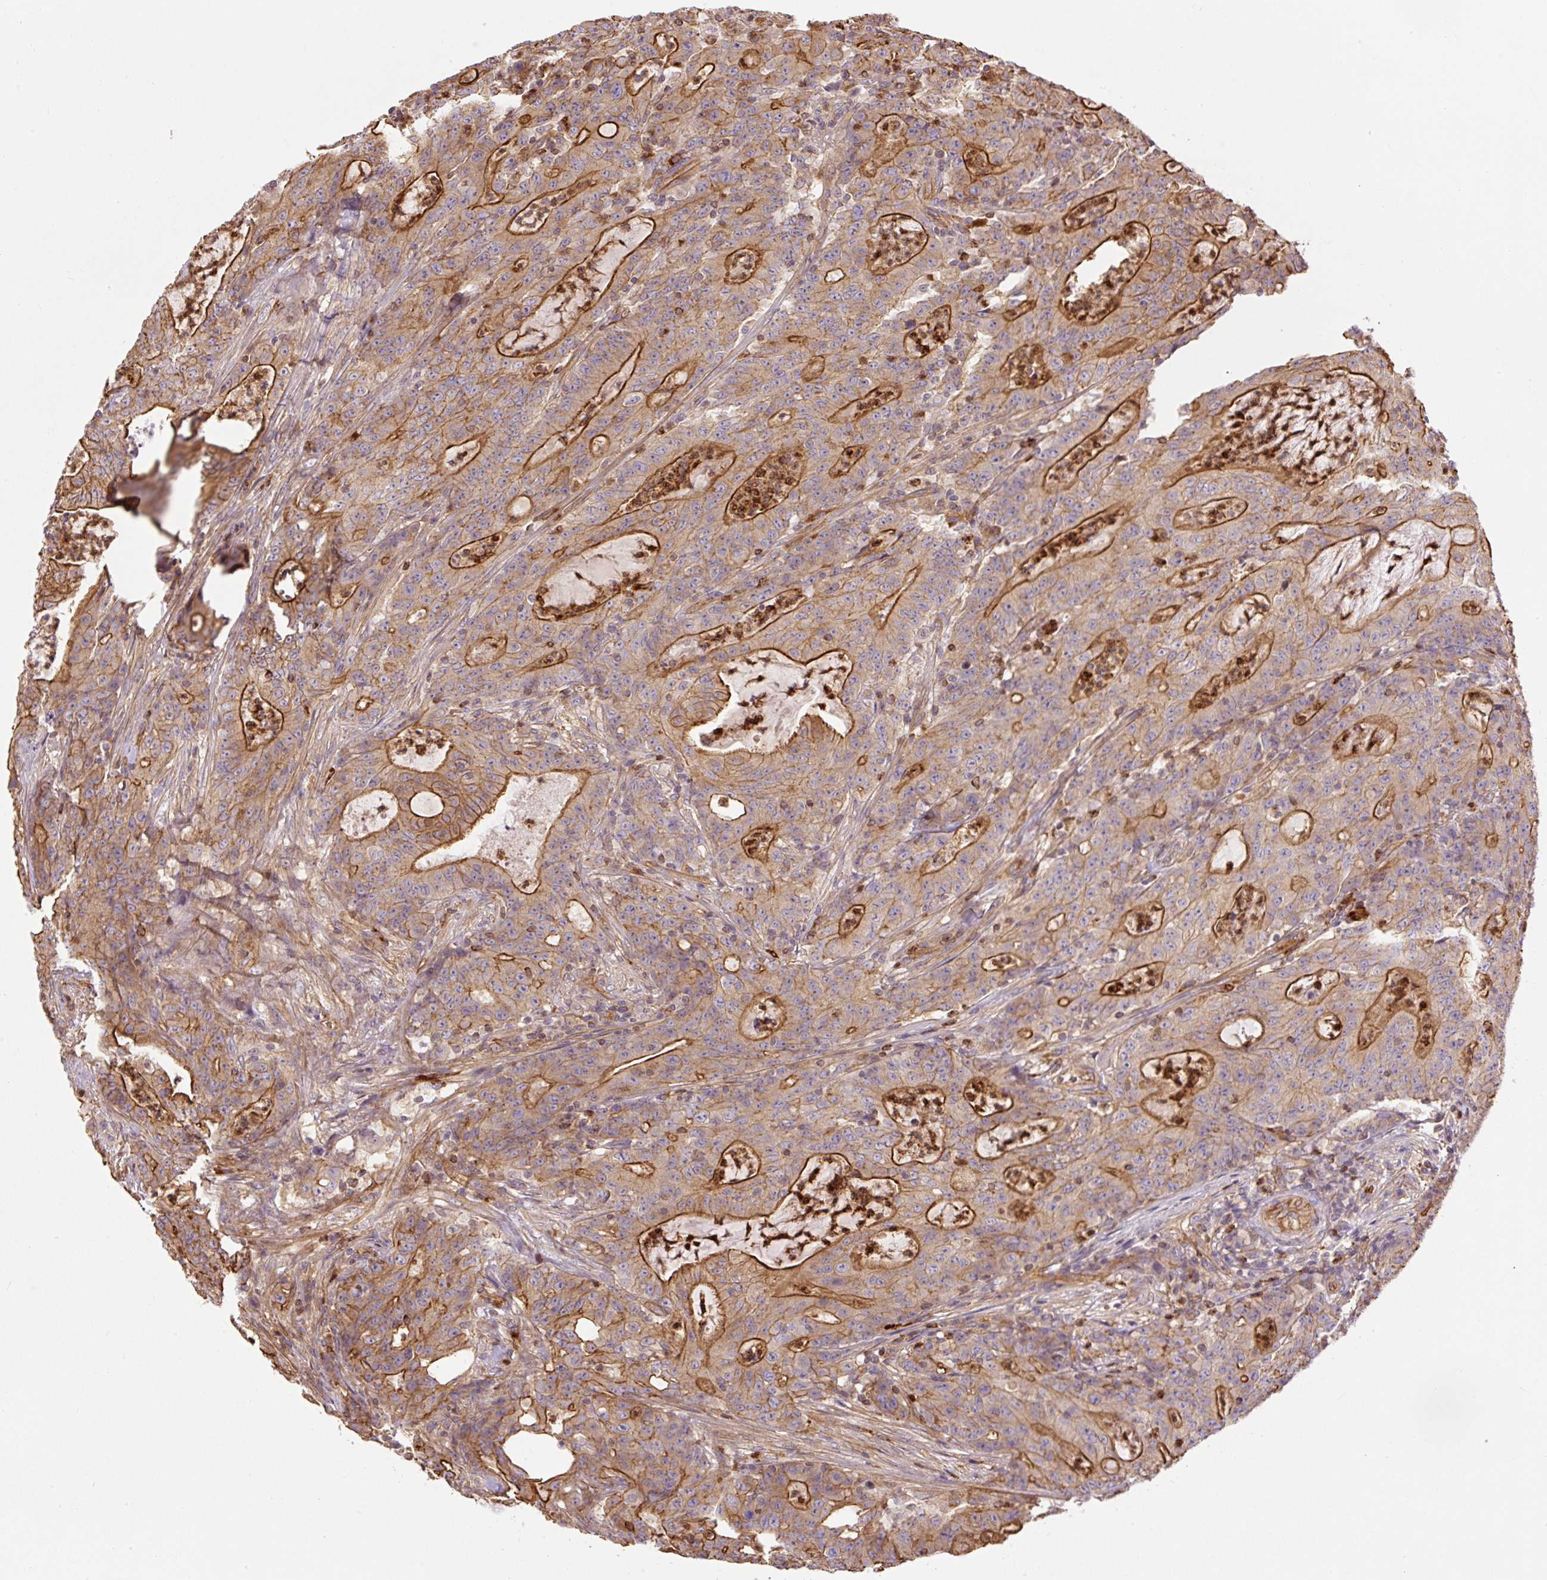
{"staining": {"intensity": "moderate", "quantity": ">75%", "location": "cytoplasmic/membranous"}, "tissue": "colorectal cancer", "cell_type": "Tumor cells", "image_type": "cancer", "snomed": [{"axis": "morphology", "description": "Adenocarcinoma, NOS"}, {"axis": "topography", "description": "Colon"}], "caption": "Approximately >75% of tumor cells in colorectal cancer display moderate cytoplasmic/membranous protein staining as visualized by brown immunohistochemical staining.", "gene": "B3GALT5", "patient": {"sex": "male", "age": 83}}